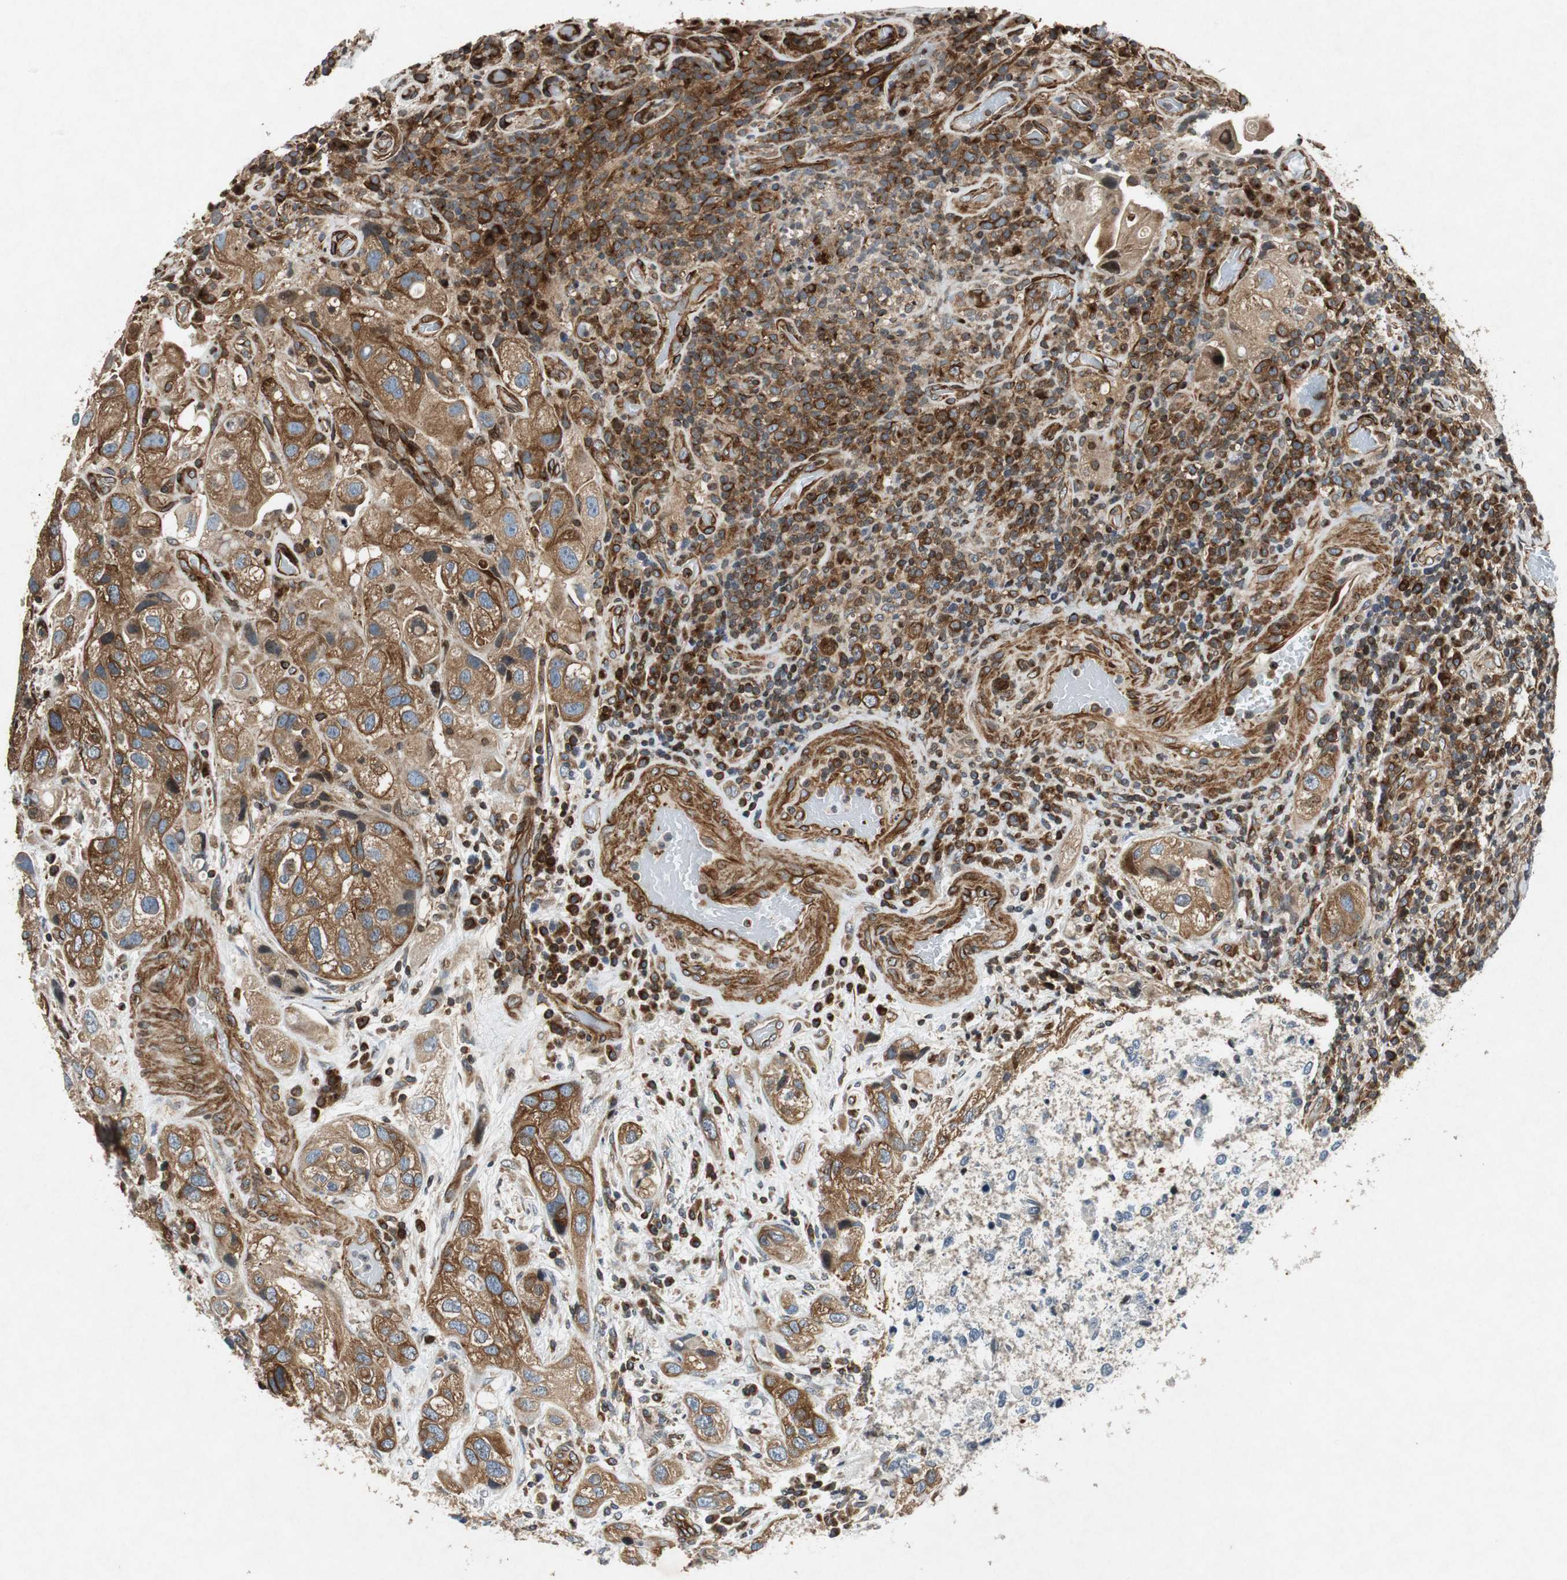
{"staining": {"intensity": "strong", "quantity": ">75%", "location": "cytoplasmic/membranous"}, "tissue": "urothelial cancer", "cell_type": "Tumor cells", "image_type": "cancer", "snomed": [{"axis": "morphology", "description": "Urothelial carcinoma, High grade"}, {"axis": "topography", "description": "Urinary bladder"}], "caption": "Strong cytoplasmic/membranous positivity for a protein is identified in approximately >75% of tumor cells of urothelial carcinoma (high-grade) using immunohistochemistry (IHC).", "gene": "TUBA4A", "patient": {"sex": "female", "age": 64}}